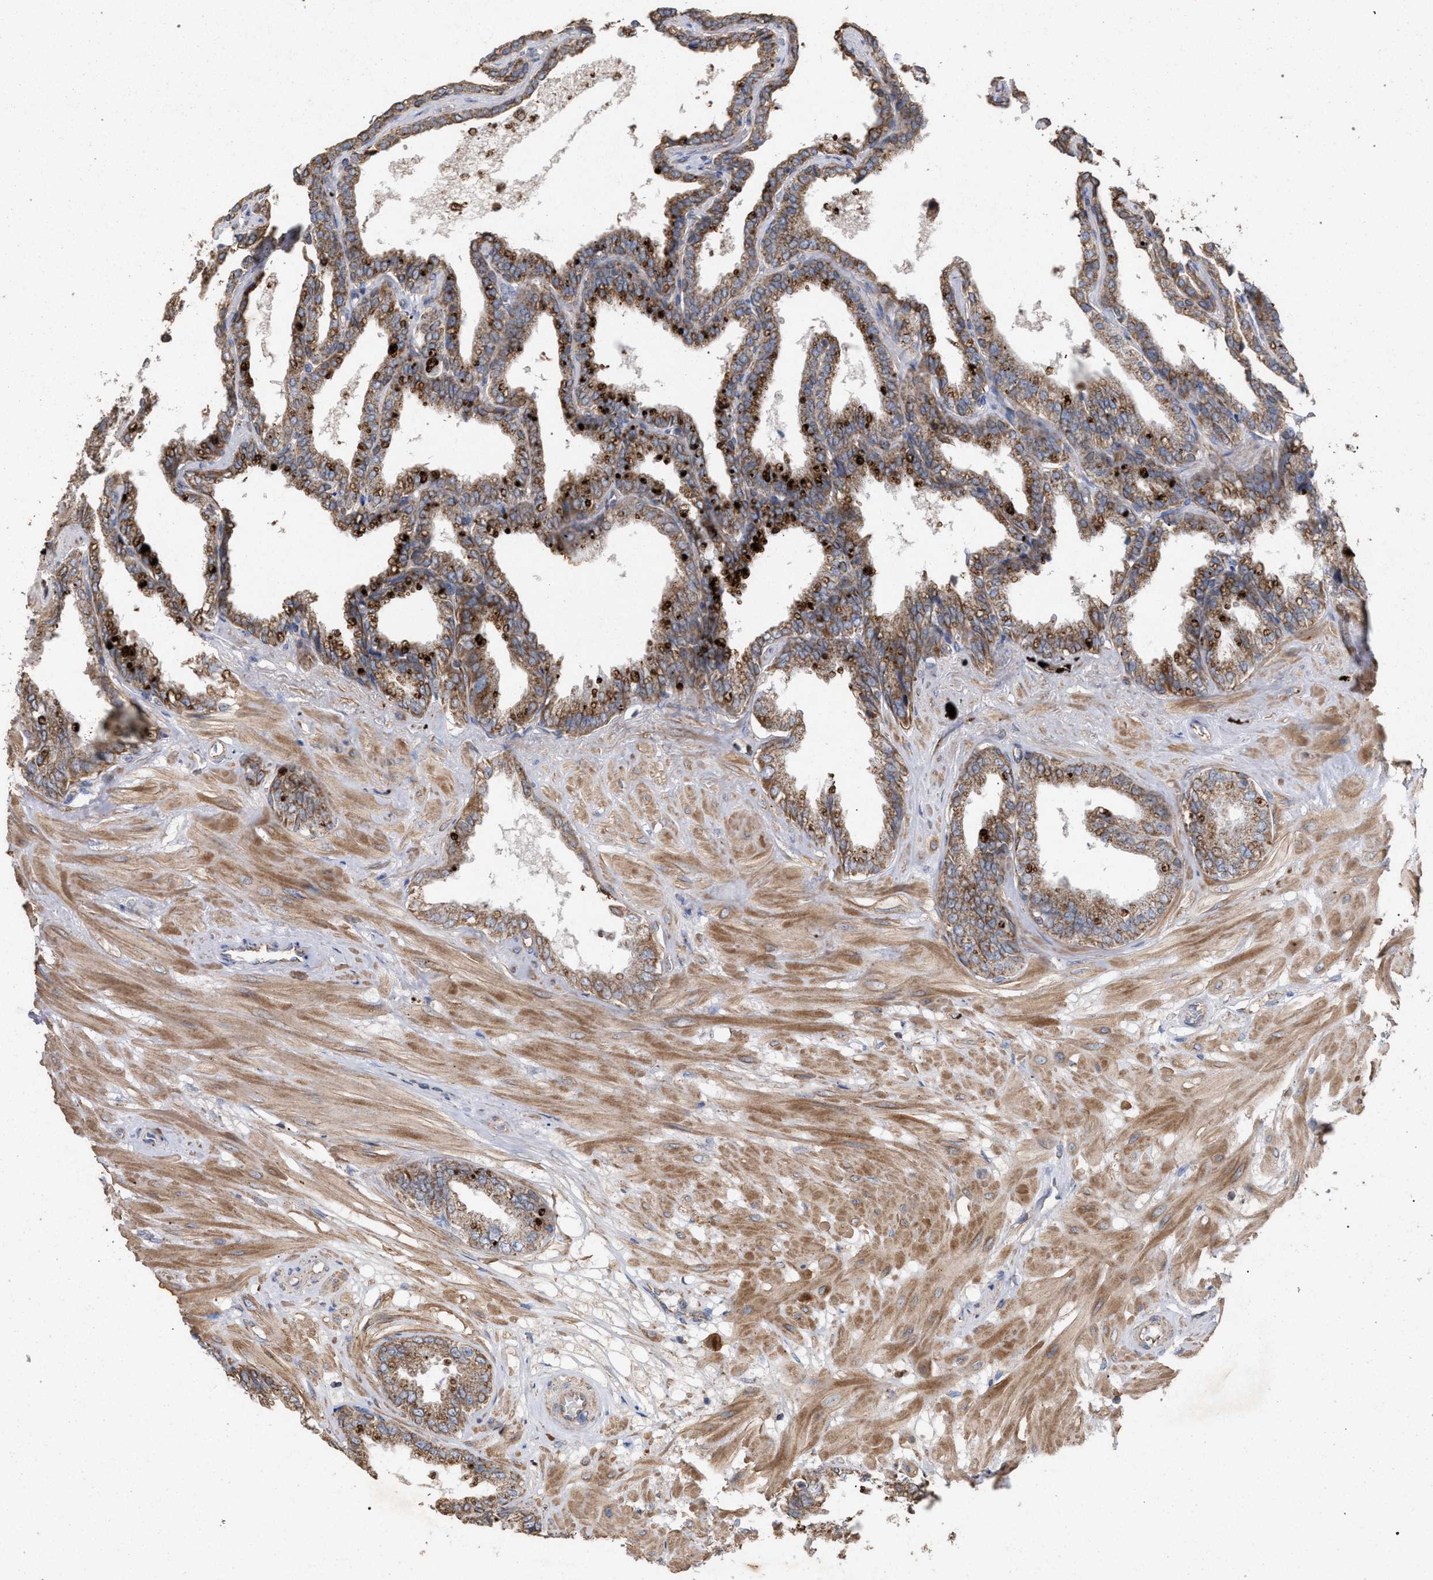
{"staining": {"intensity": "moderate", "quantity": ">75%", "location": "cytoplasmic/membranous"}, "tissue": "seminal vesicle", "cell_type": "Glandular cells", "image_type": "normal", "snomed": [{"axis": "morphology", "description": "Normal tissue, NOS"}, {"axis": "topography", "description": "Seminal veicle"}], "caption": "IHC micrograph of benign seminal vesicle: seminal vesicle stained using immunohistochemistry demonstrates medium levels of moderate protein expression localized specifically in the cytoplasmic/membranous of glandular cells, appearing as a cytoplasmic/membranous brown color.", "gene": "BCL2L12", "patient": {"sex": "male", "age": 46}}